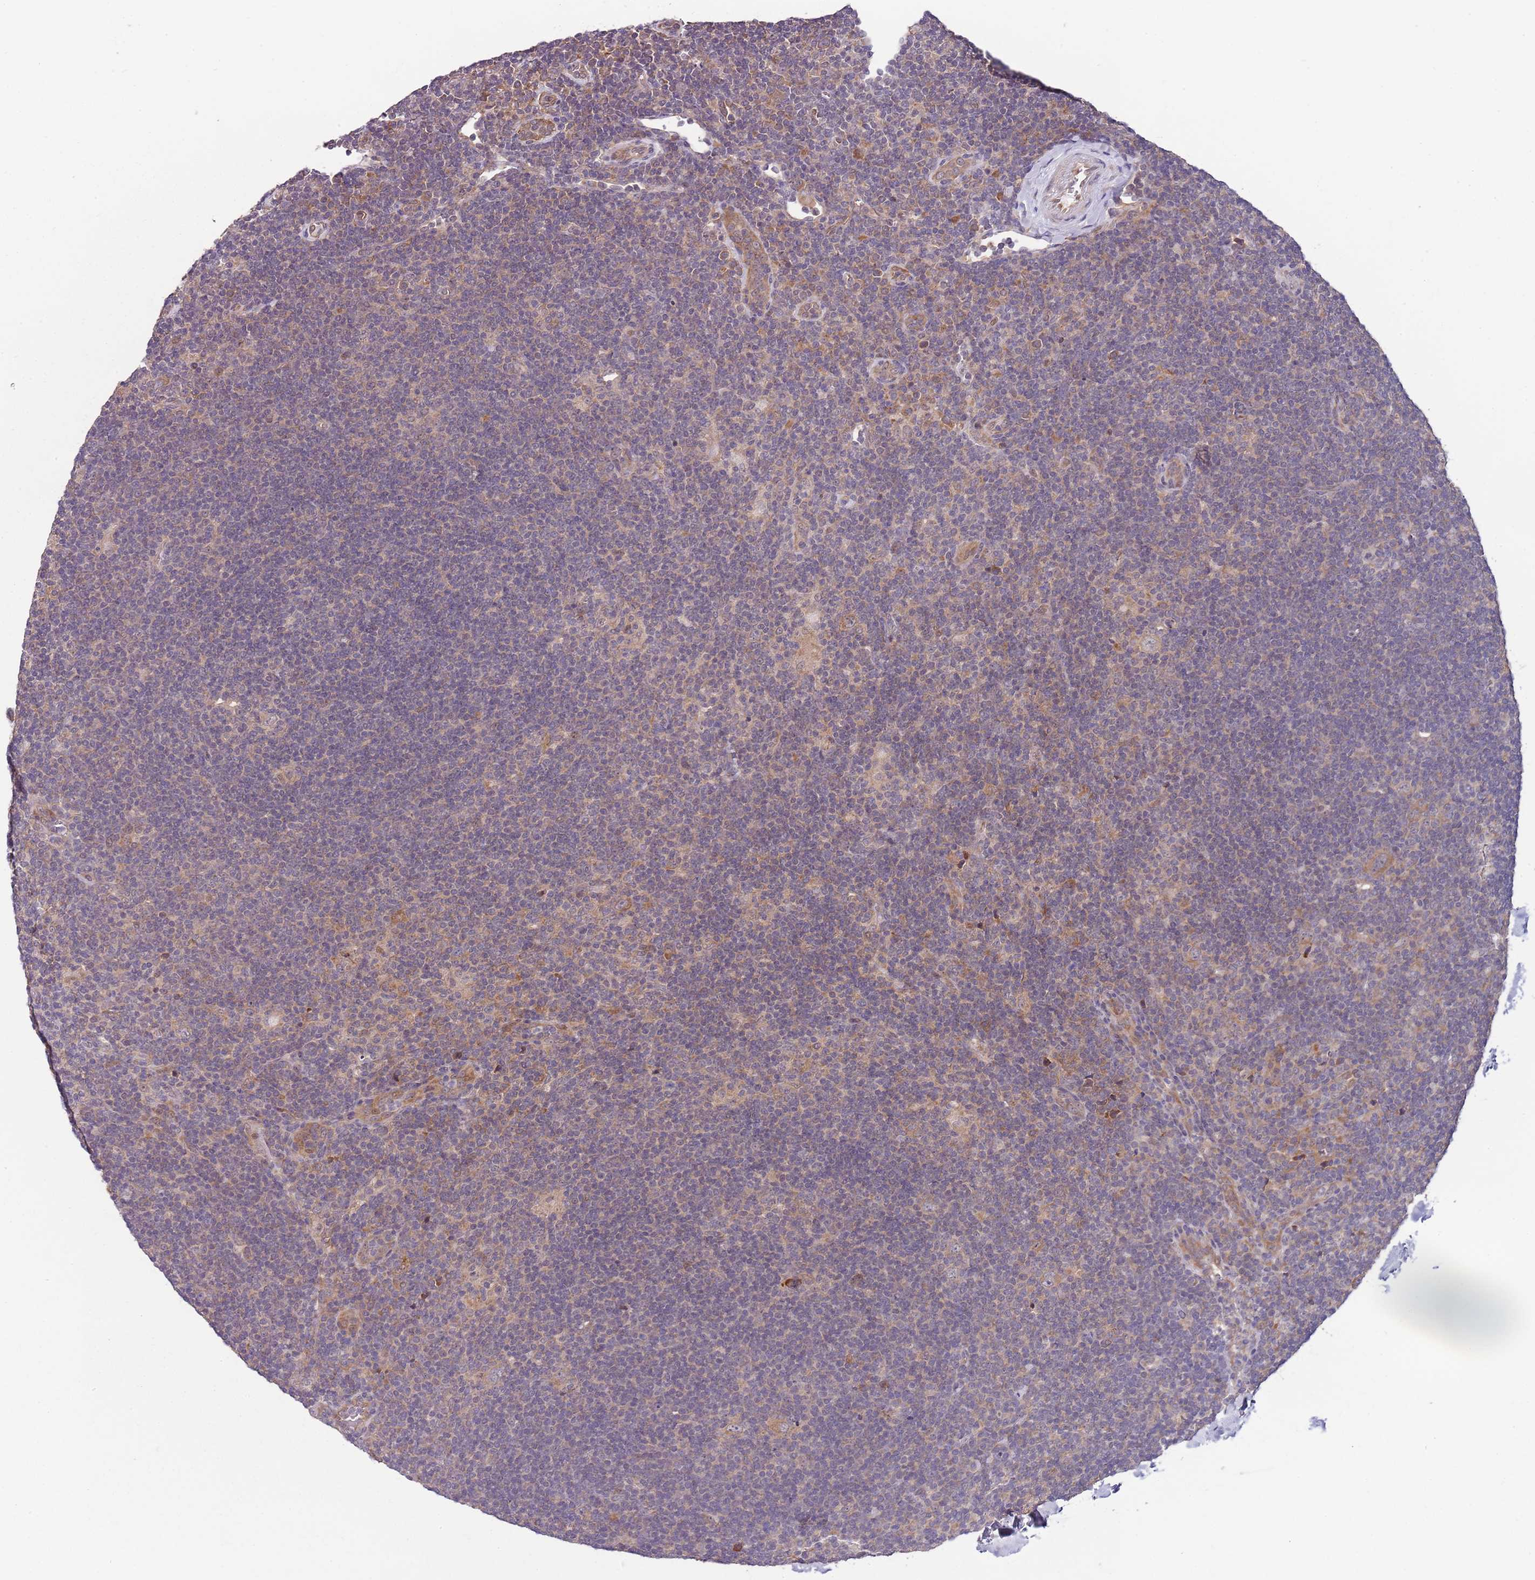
{"staining": {"intensity": "moderate", "quantity": ">75%", "location": "cytoplasmic/membranous"}, "tissue": "lymphoma", "cell_type": "Tumor cells", "image_type": "cancer", "snomed": [{"axis": "morphology", "description": "Hodgkin's disease, NOS"}, {"axis": "topography", "description": "Lymph node"}], "caption": "Lymphoma stained with a brown dye reveals moderate cytoplasmic/membranous positive staining in about >75% of tumor cells.", "gene": "FBXL22", "patient": {"sex": "female", "age": 57}}